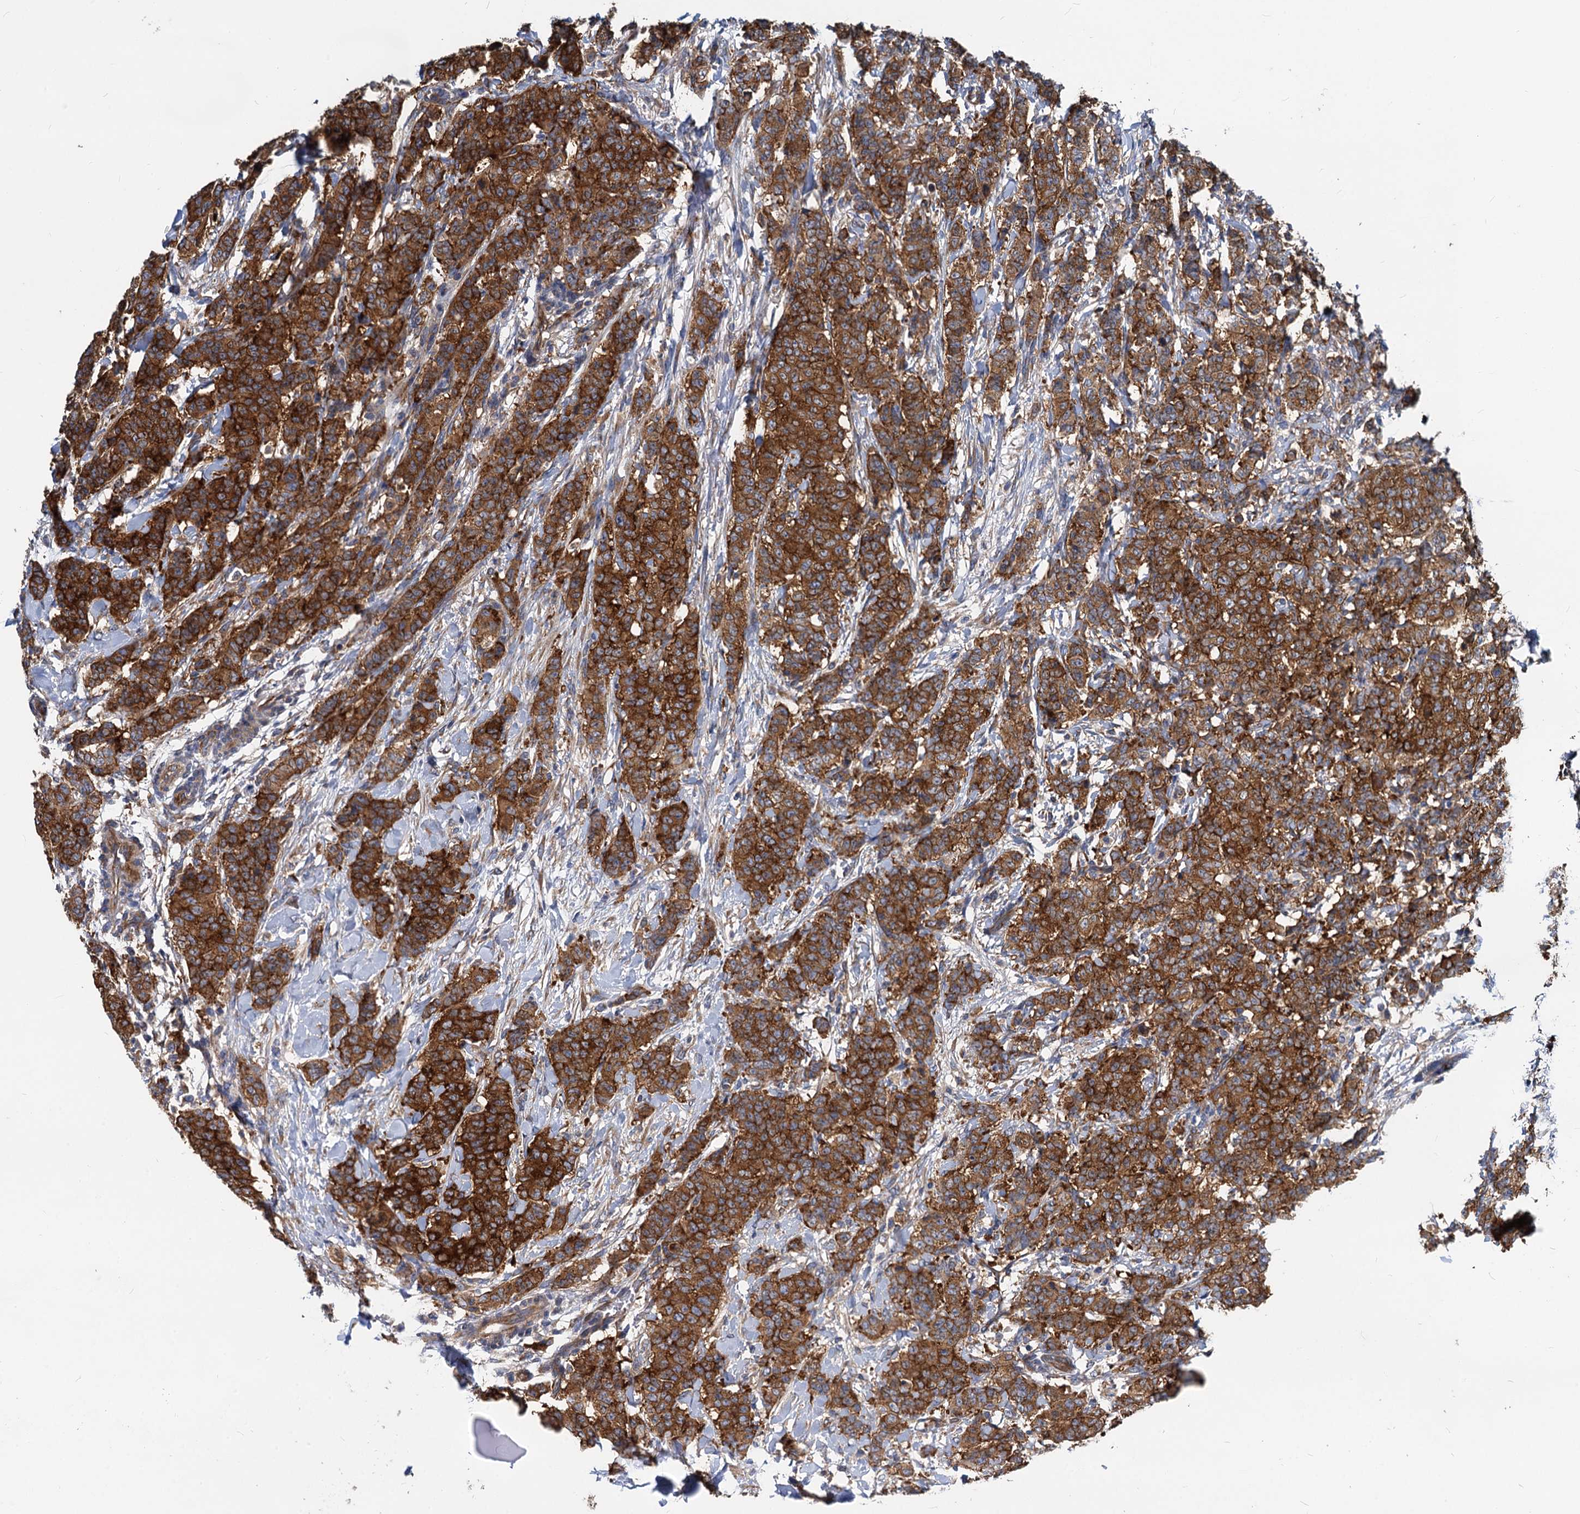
{"staining": {"intensity": "strong", "quantity": ">75%", "location": "cytoplasmic/membranous"}, "tissue": "breast cancer", "cell_type": "Tumor cells", "image_type": "cancer", "snomed": [{"axis": "morphology", "description": "Duct carcinoma"}, {"axis": "topography", "description": "Breast"}], "caption": "This histopathology image demonstrates invasive ductal carcinoma (breast) stained with immunohistochemistry to label a protein in brown. The cytoplasmic/membranous of tumor cells show strong positivity for the protein. Nuclei are counter-stained blue.", "gene": "EIF2B2", "patient": {"sex": "female", "age": 40}}